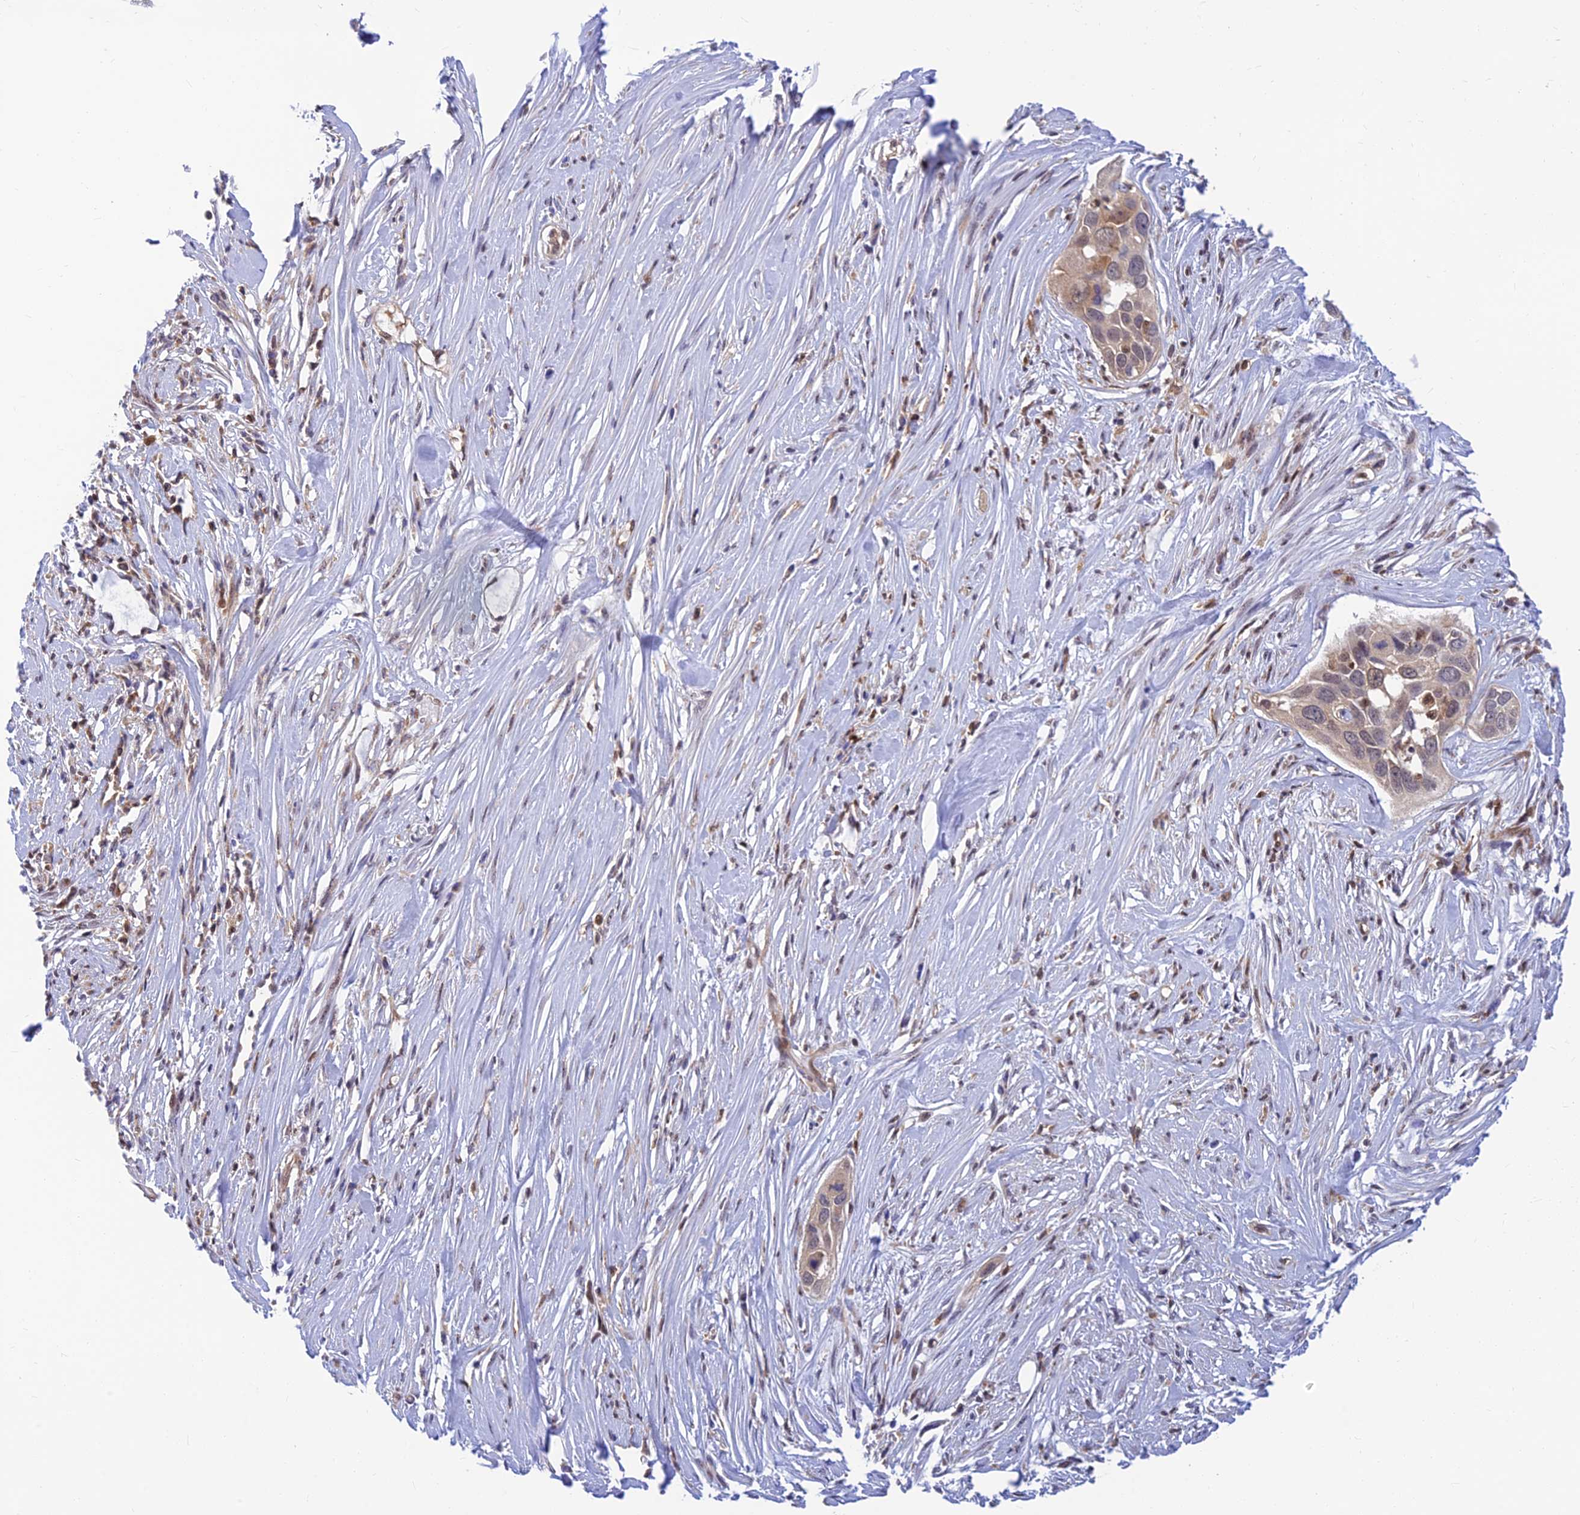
{"staining": {"intensity": "weak", "quantity": ">75%", "location": "cytoplasmic/membranous"}, "tissue": "pancreatic cancer", "cell_type": "Tumor cells", "image_type": "cancer", "snomed": [{"axis": "morphology", "description": "Adenocarcinoma, NOS"}, {"axis": "topography", "description": "Pancreas"}], "caption": "Adenocarcinoma (pancreatic) was stained to show a protein in brown. There is low levels of weak cytoplasmic/membranous staining in approximately >75% of tumor cells.", "gene": "LYSMD2", "patient": {"sex": "female", "age": 60}}